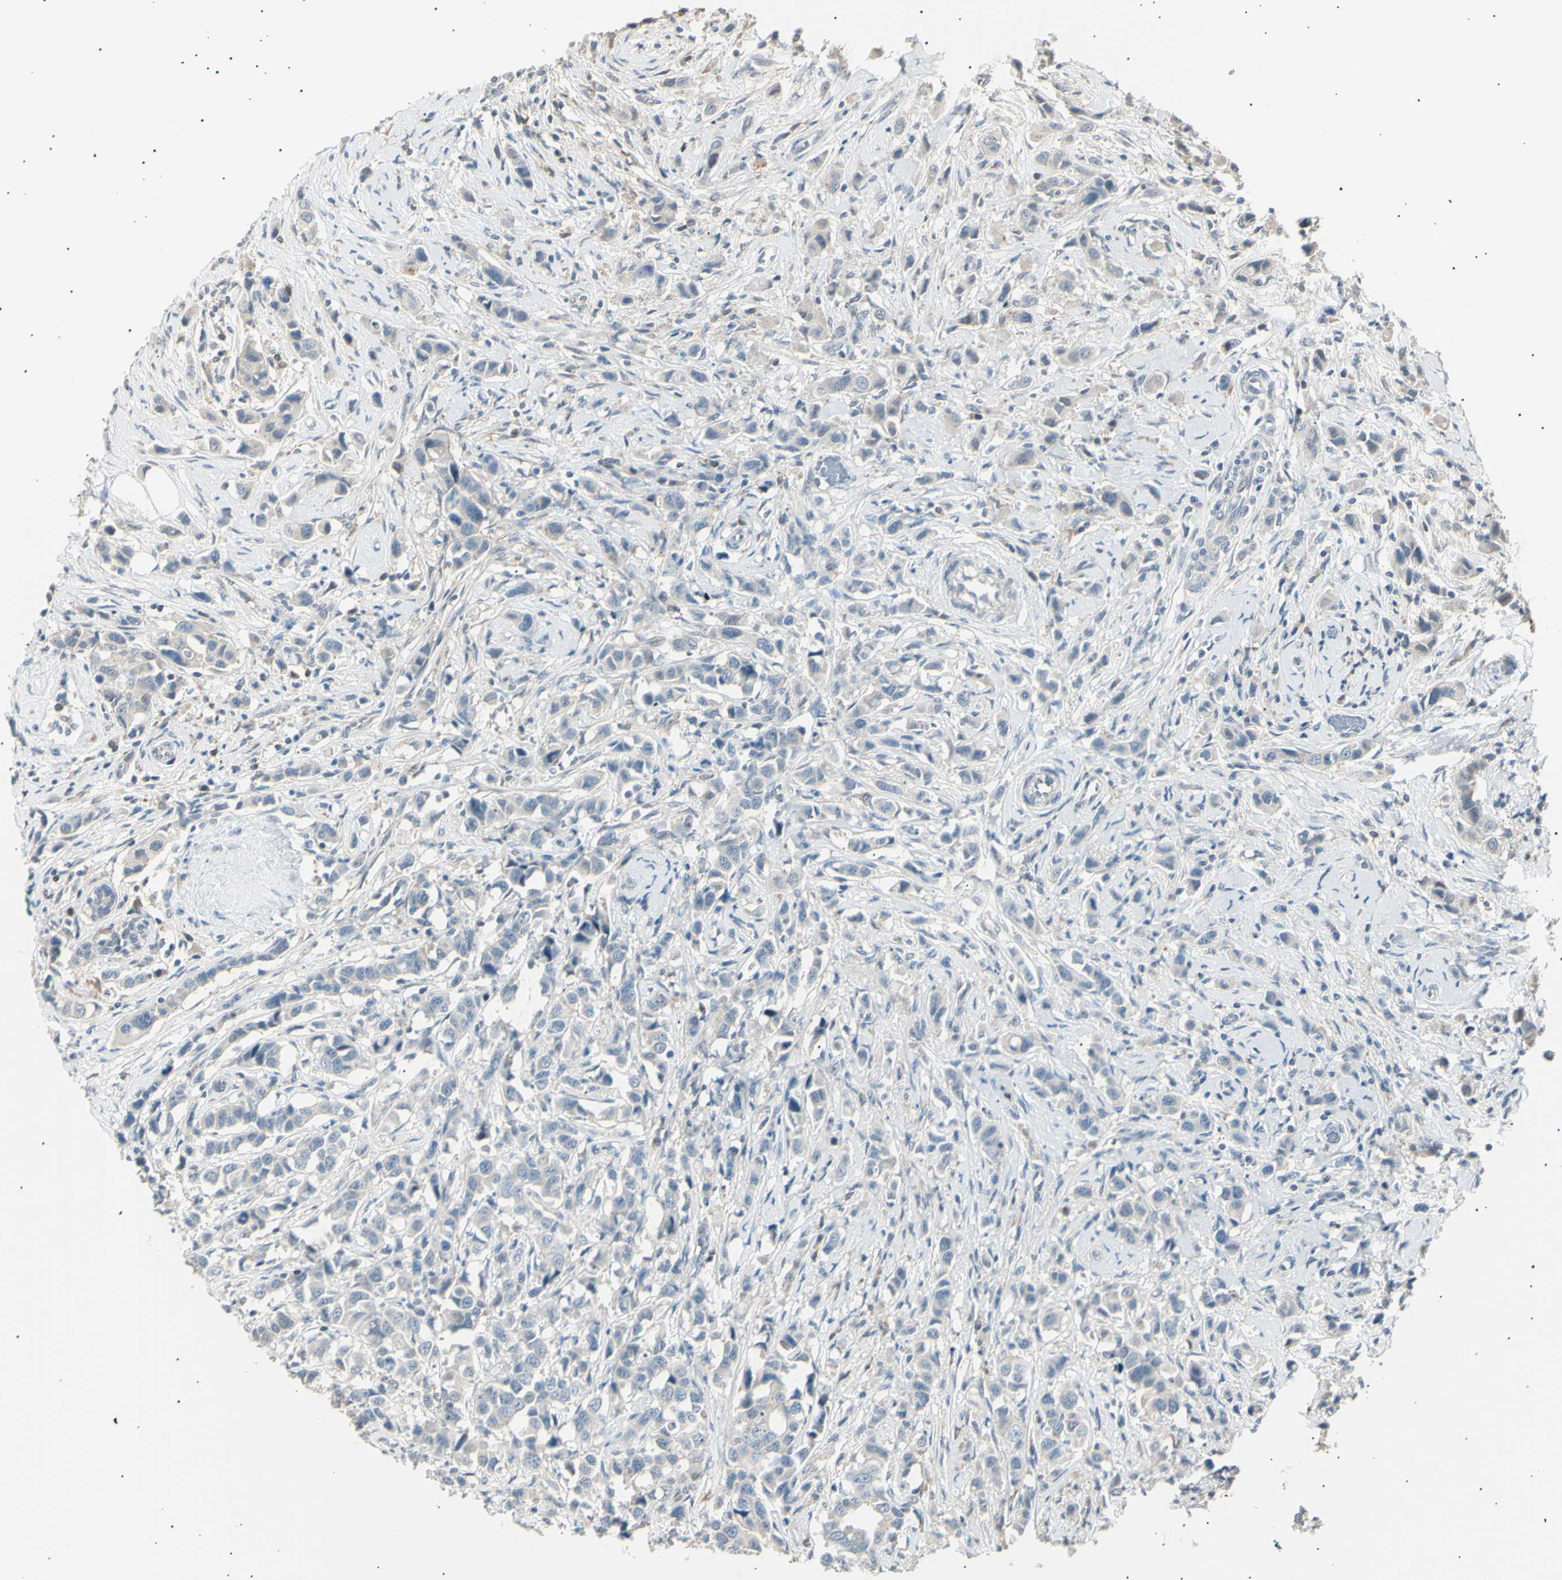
{"staining": {"intensity": "weak", "quantity": "25%-75%", "location": "cytoplasmic/membranous"}, "tissue": "breast cancer", "cell_type": "Tumor cells", "image_type": "cancer", "snomed": [{"axis": "morphology", "description": "Normal tissue, NOS"}, {"axis": "morphology", "description": "Duct carcinoma"}, {"axis": "topography", "description": "Breast"}], "caption": "There is low levels of weak cytoplasmic/membranous staining in tumor cells of intraductal carcinoma (breast), as demonstrated by immunohistochemical staining (brown color).", "gene": "LHPP", "patient": {"sex": "female", "age": 50}}